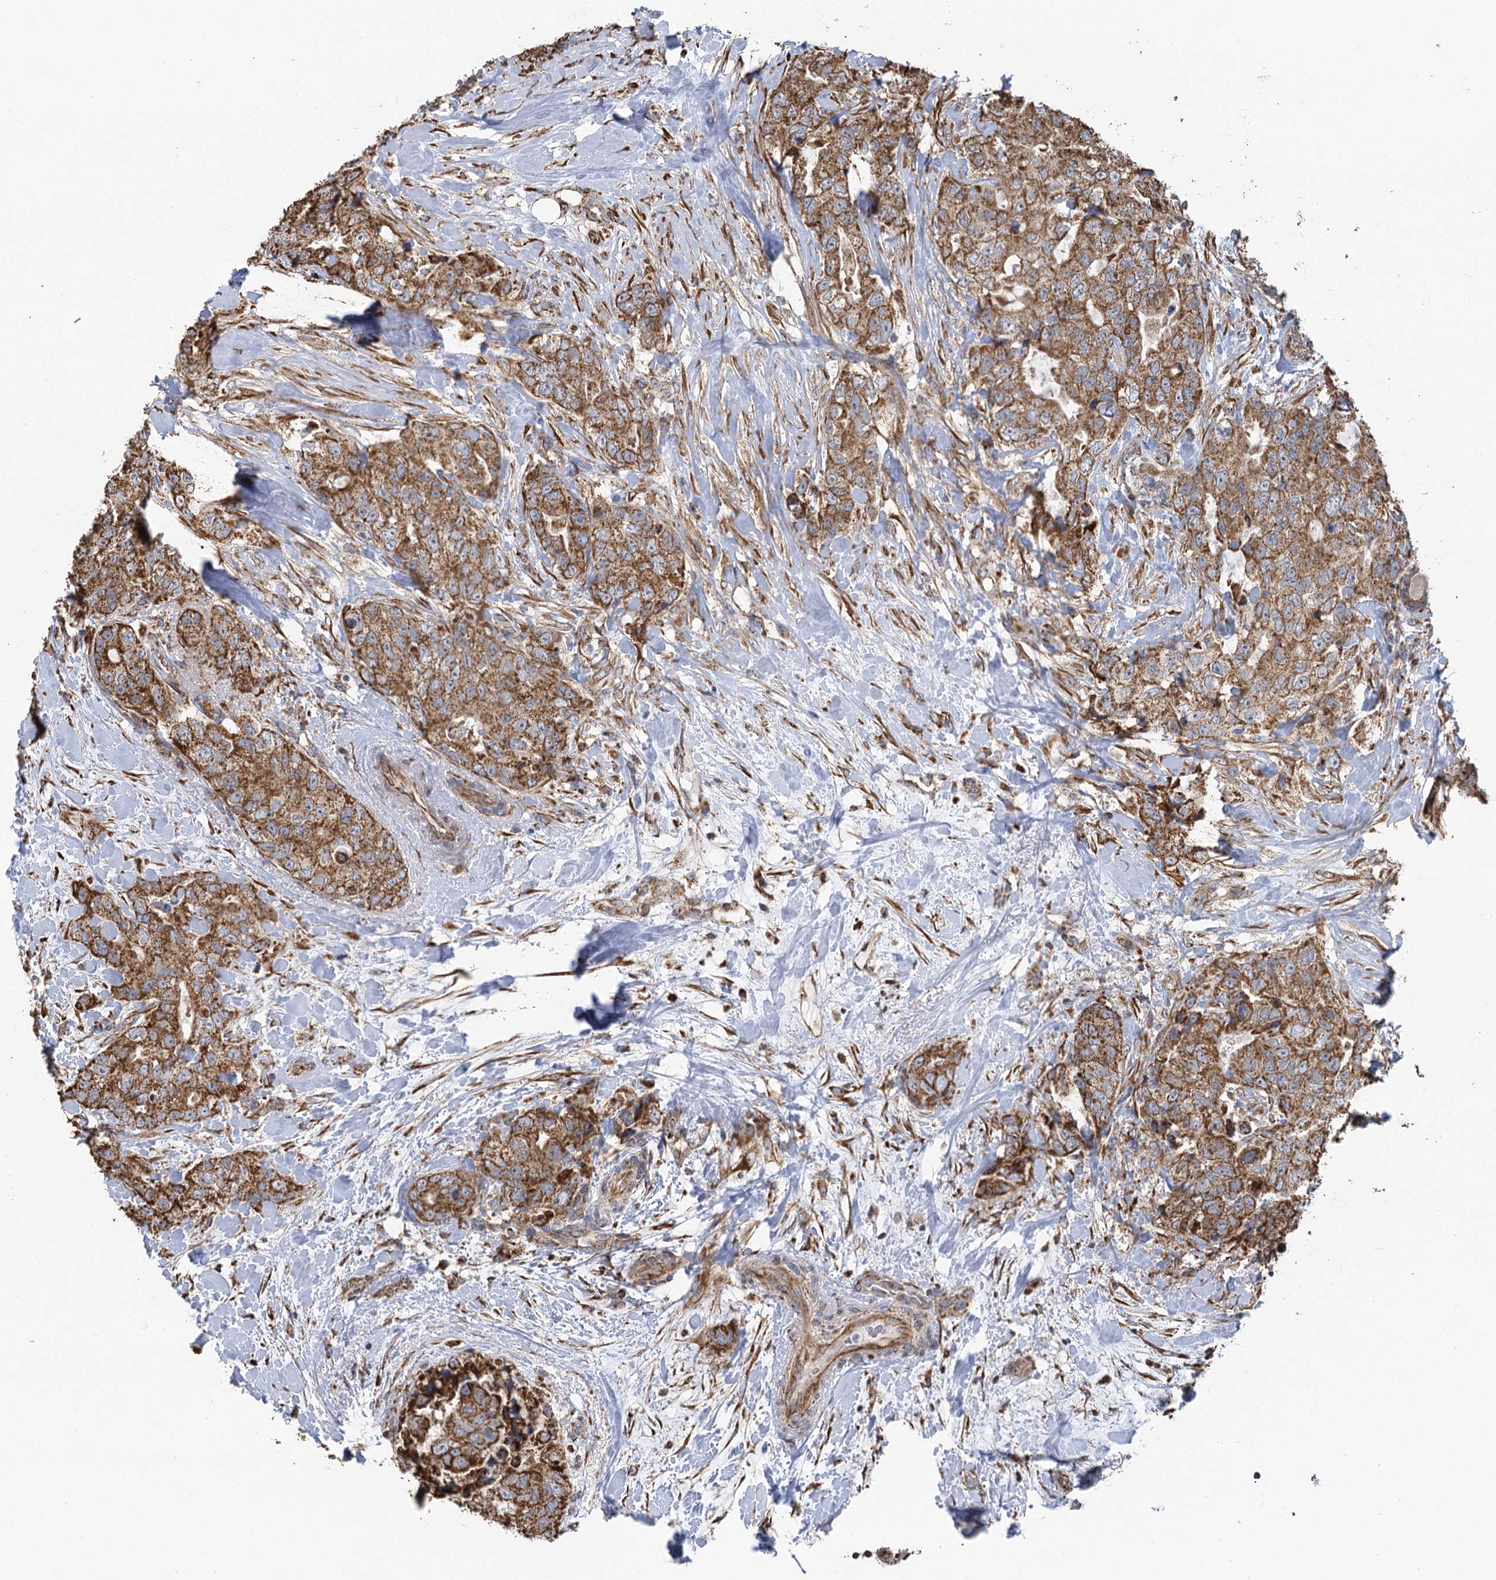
{"staining": {"intensity": "moderate", "quantity": ">75%", "location": "cytoplasmic/membranous"}, "tissue": "breast cancer", "cell_type": "Tumor cells", "image_type": "cancer", "snomed": [{"axis": "morphology", "description": "Duct carcinoma"}, {"axis": "topography", "description": "Breast"}], "caption": "Immunohistochemical staining of breast cancer (intraductal carcinoma) reveals medium levels of moderate cytoplasmic/membranous staining in approximately >75% of tumor cells.", "gene": "IL11RA", "patient": {"sex": "female", "age": 62}}